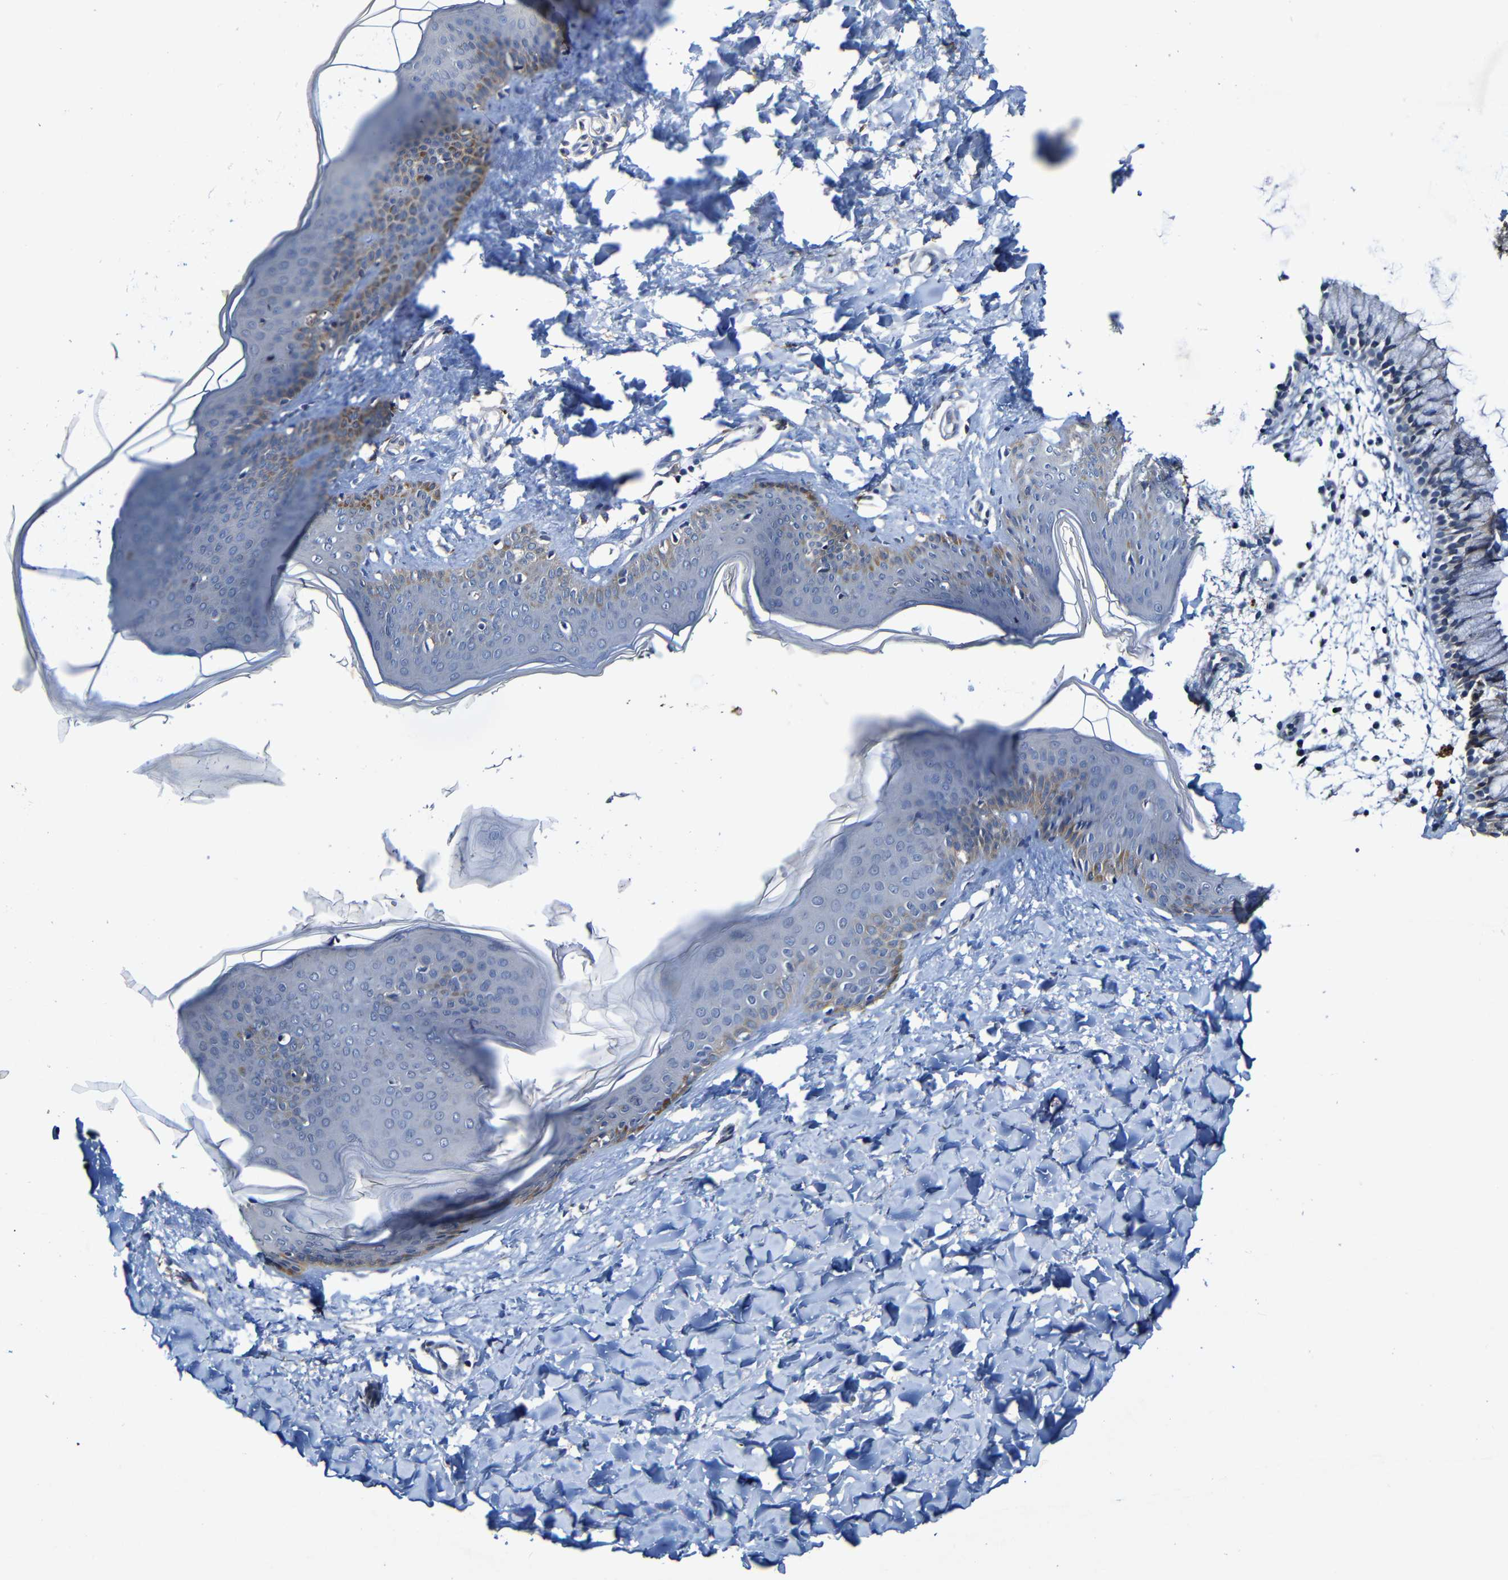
{"staining": {"intensity": "negative", "quantity": "none", "location": "none"}, "tissue": "skin", "cell_type": "Fibroblasts", "image_type": "normal", "snomed": [{"axis": "morphology", "description": "Normal tissue, NOS"}, {"axis": "topography", "description": "Skin"}], "caption": "High power microscopy micrograph of an IHC image of unremarkable skin, revealing no significant expression in fibroblasts. (Stains: DAB IHC with hematoxylin counter stain, Microscopy: brightfield microscopy at high magnification).", "gene": "LRRC70", "patient": {"sex": "female", "age": 17}}